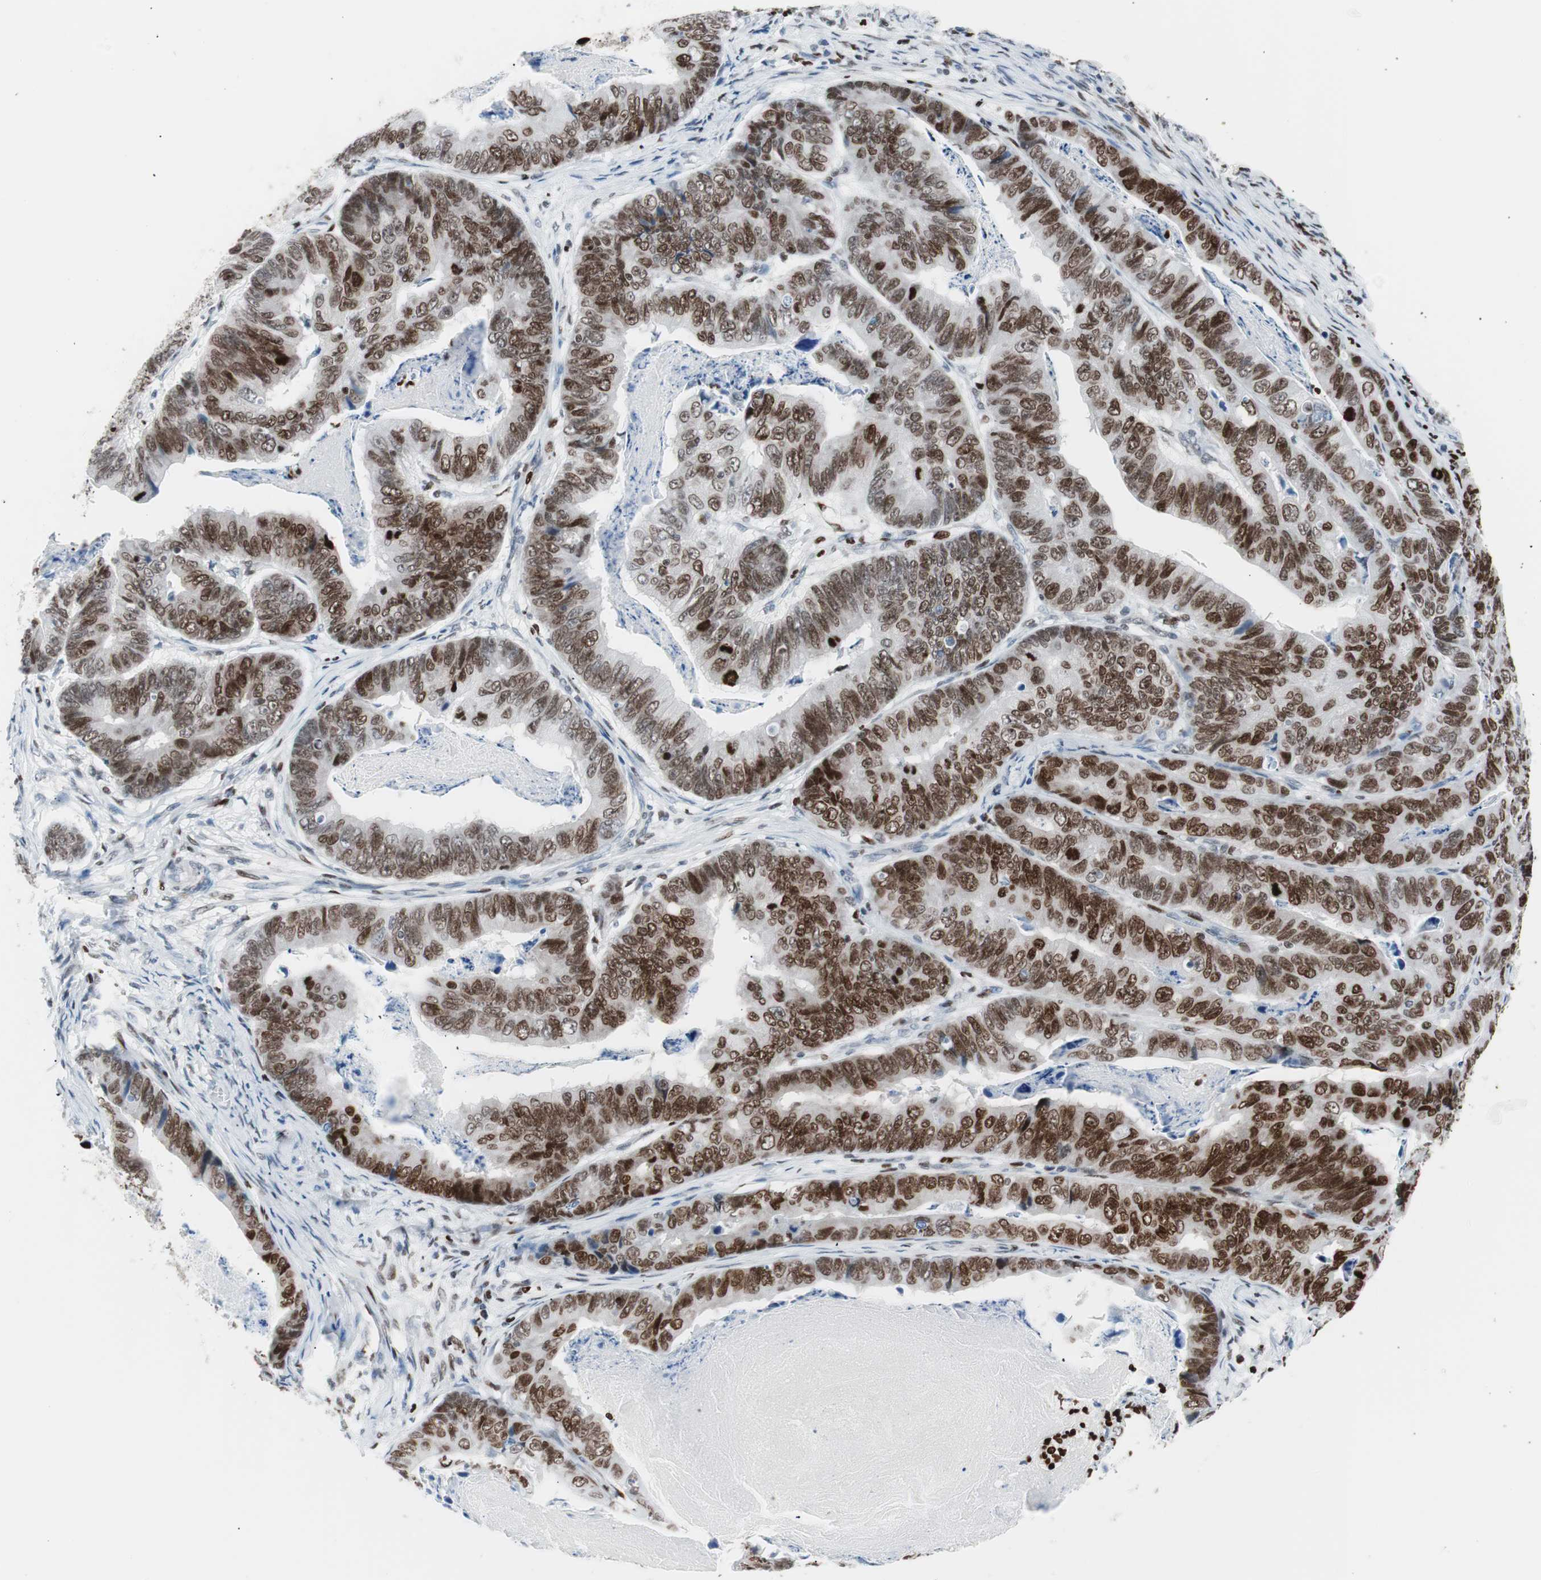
{"staining": {"intensity": "moderate", "quantity": ">75%", "location": "nuclear"}, "tissue": "stomach cancer", "cell_type": "Tumor cells", "image_type": "cancer", "snomed": [{"axis": "morphology", "description": "Adenocarcinoma, NOS"}, {"axis": "topography", "description": "Stomach, lower"}], "caption": "Protein staining of stomach cancer tissue displays moderate nuclear positivity in about >75% of tumor cells. The staining is performed using DAB brown chromogen to label protein expression. The nuclei are counter-stained blue using hematoxylin.", "gene": "CEBPB", "patient": {"sex": "male", "age": 77}}